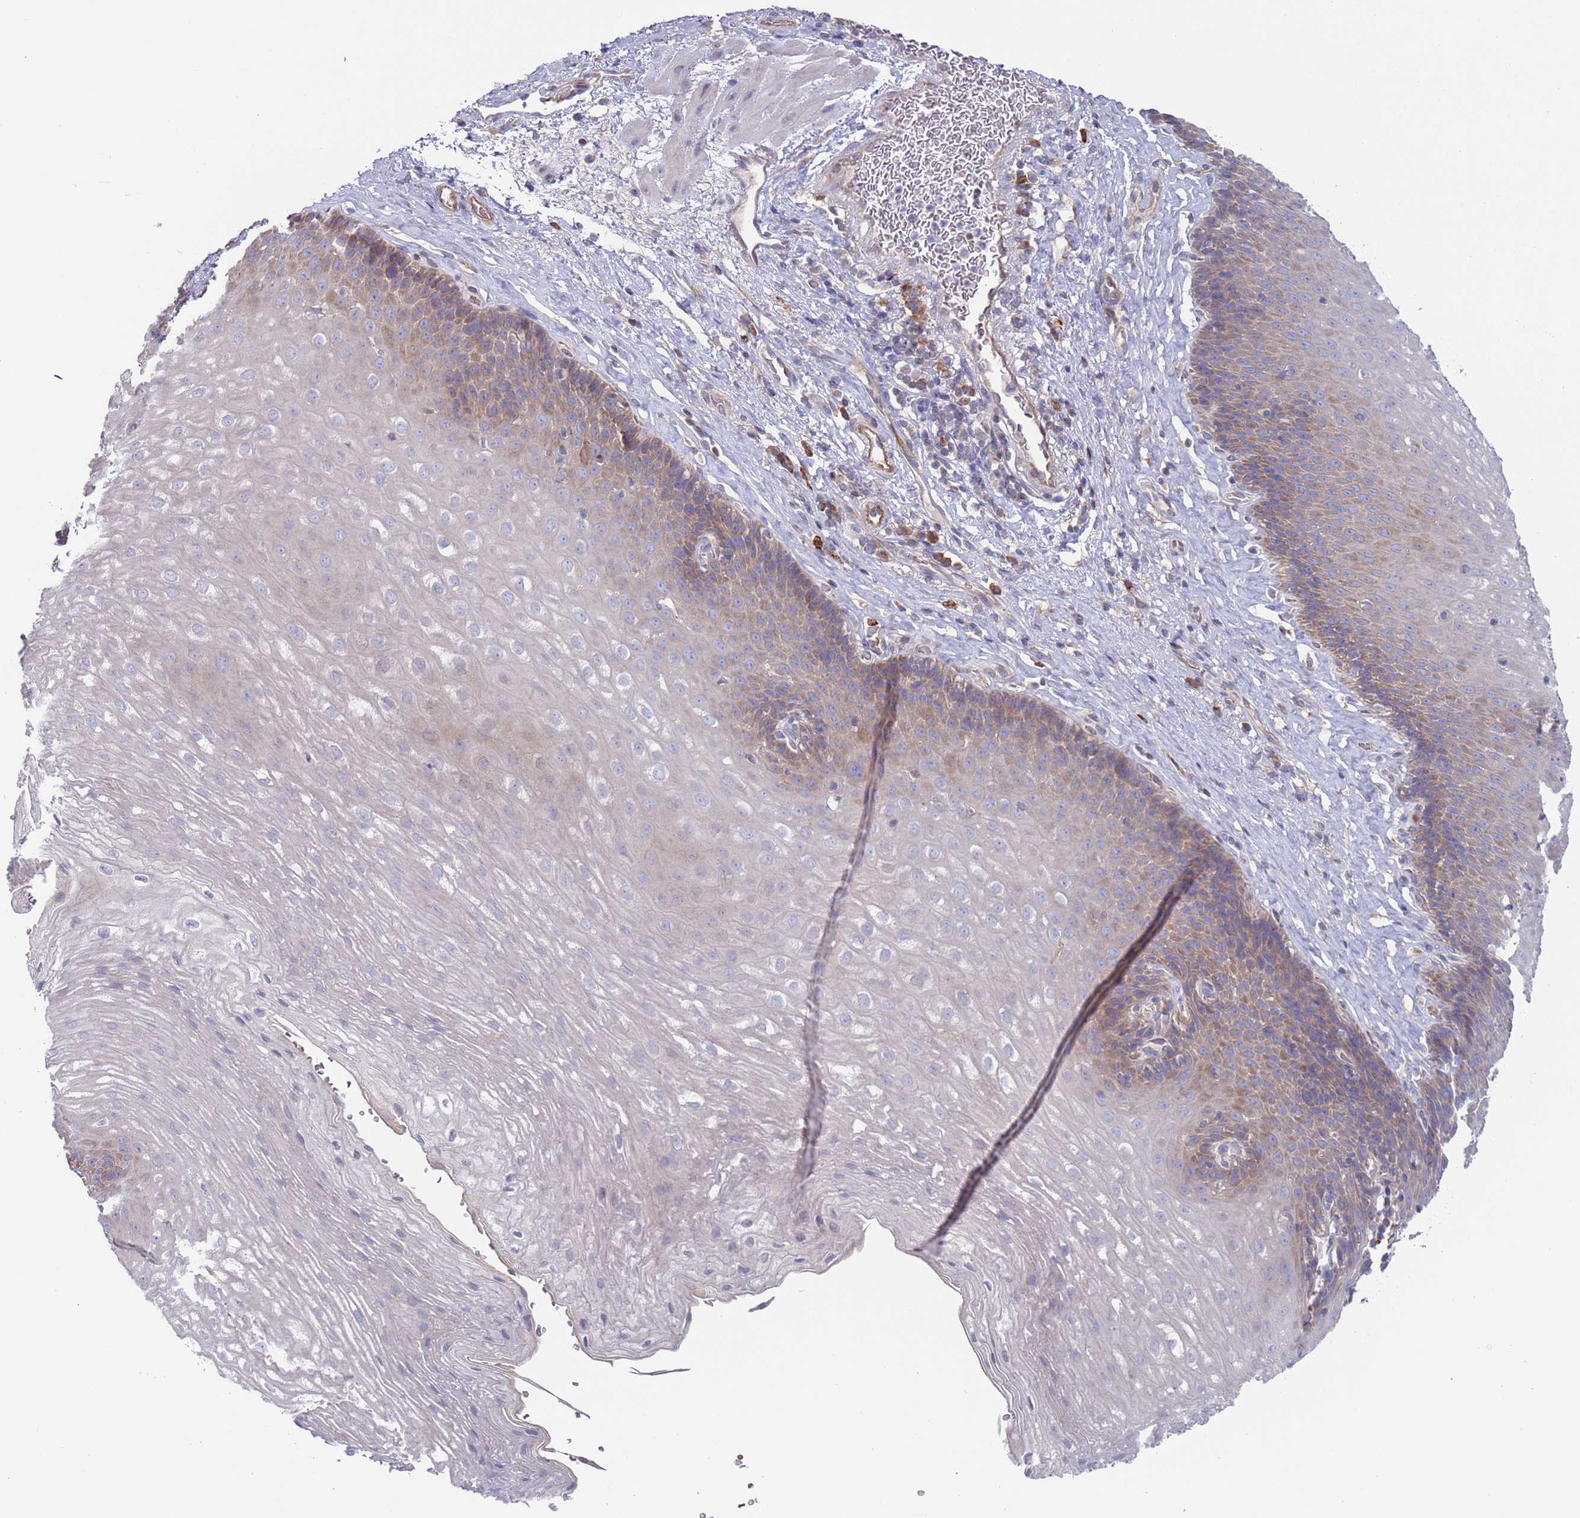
{"staining": {"intensity": "weak", "quantity": "<25%", "location": "cytoplasmic/membranous"}, "tissue": "esophagus", "cell_type": "Squamous epithelial cells", "image_type": "normal", "snomed": [{"axis": "morphology", "description": "Normal tissue, NOS"}, {"axis": "topography", "description": "Esophagus"}], "caption": "Immunohistochemical staining of unremarkable esophagus shows no significant staining in squamous epithelial cells.", "gene": "MALRD1", "patient": {"sex": "female", "age": 66}}